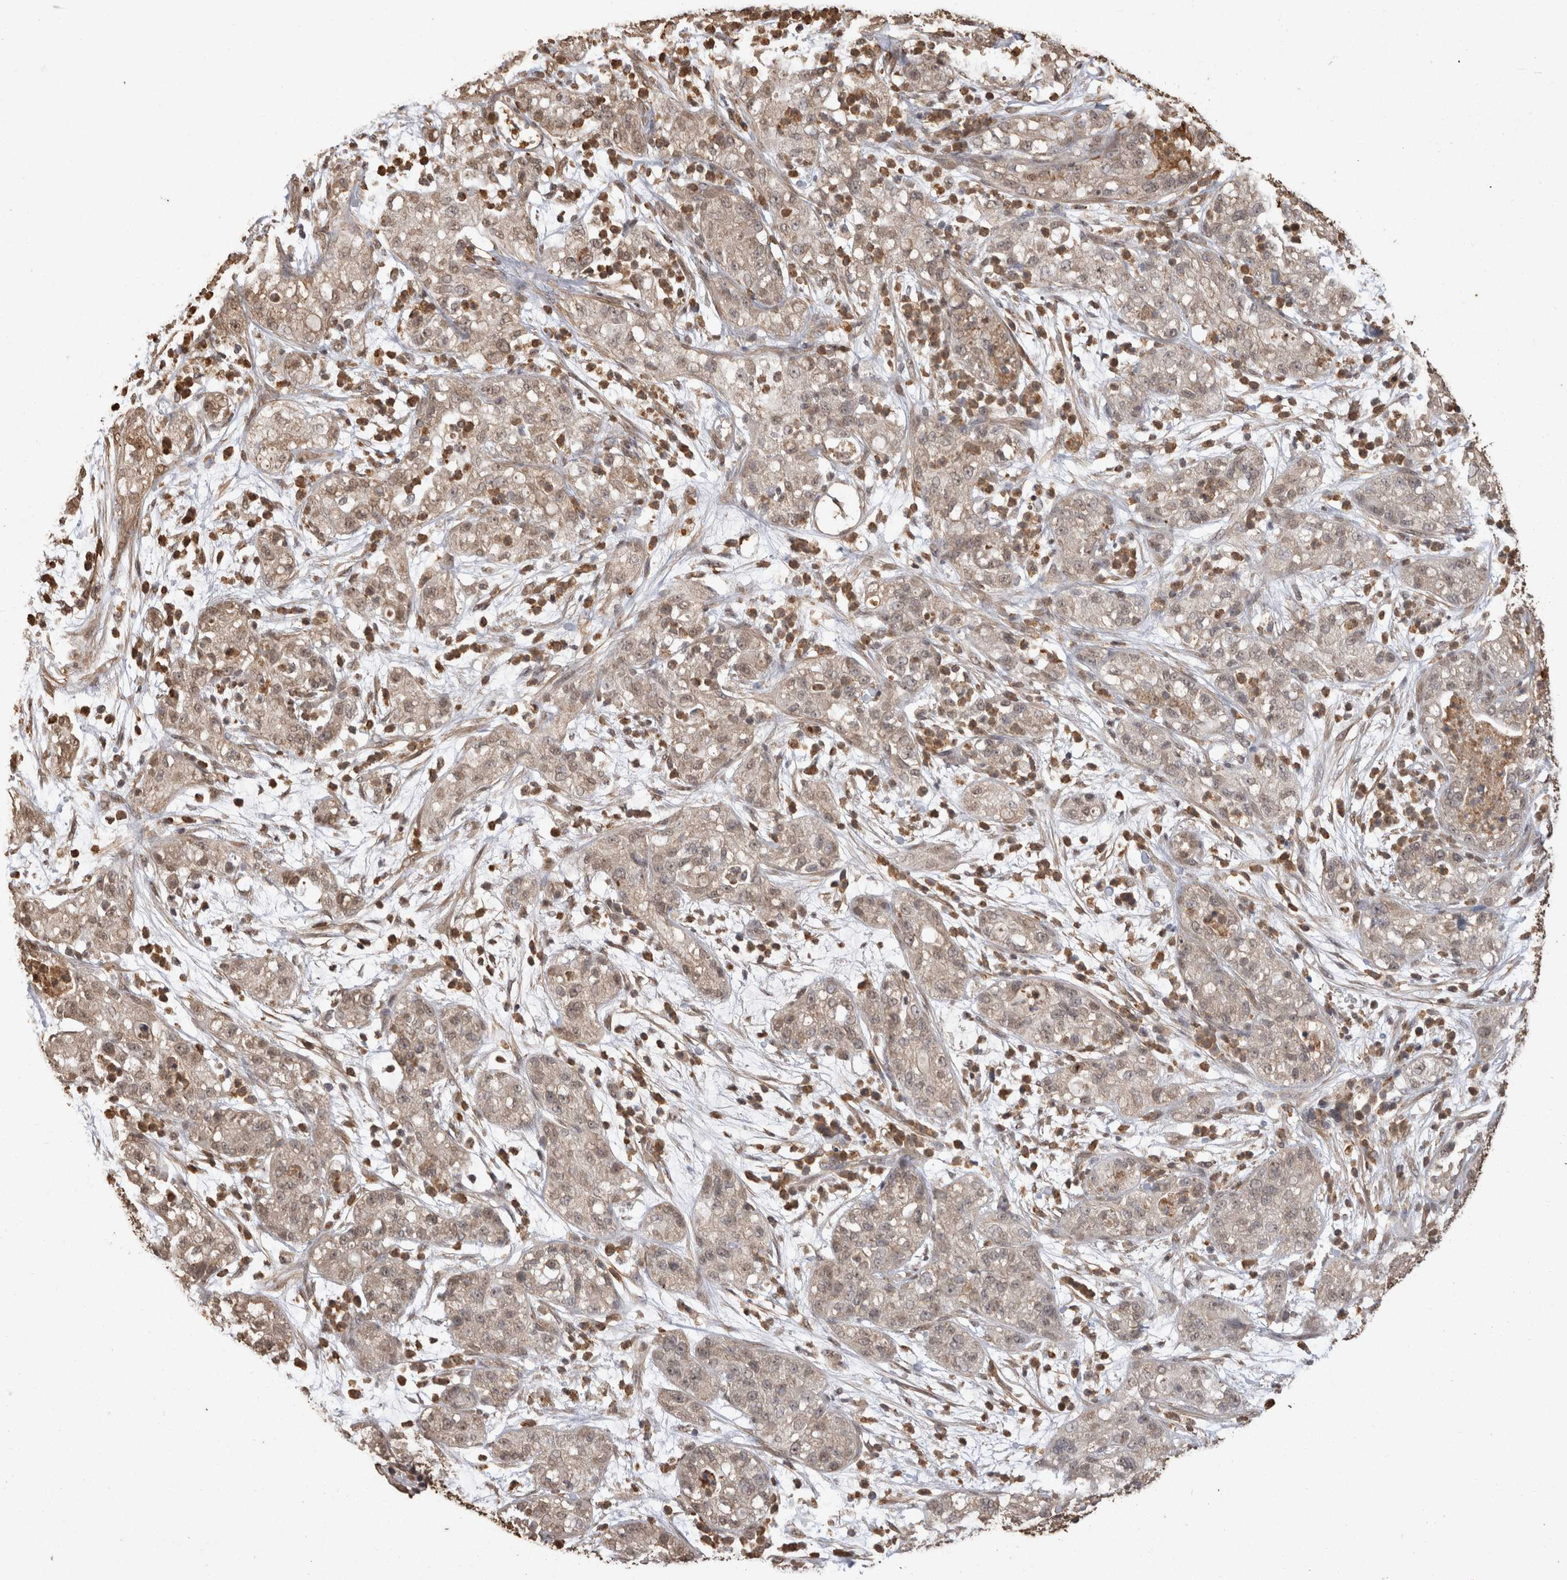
{"staining": {"intensity": "weak", "quantity": ">75%", "location": "cytoplasmic/membranous"}, "tissue": "pancreatic cancer", "cell_type": "Tumor cells", "image_type": "cancer", "snomed": [{"axis": "morphology", "description": "Adenocarcinoma, NOS"}, {"axis": "topography", "description": "Pancreas"}], "caption": "Human pancreatic adenocarcinoma stained with a protein marker demonstrates weak staining in tumor cells.", "gene": "SOCS5", "patient": {"sex": "female", "age": 78}}